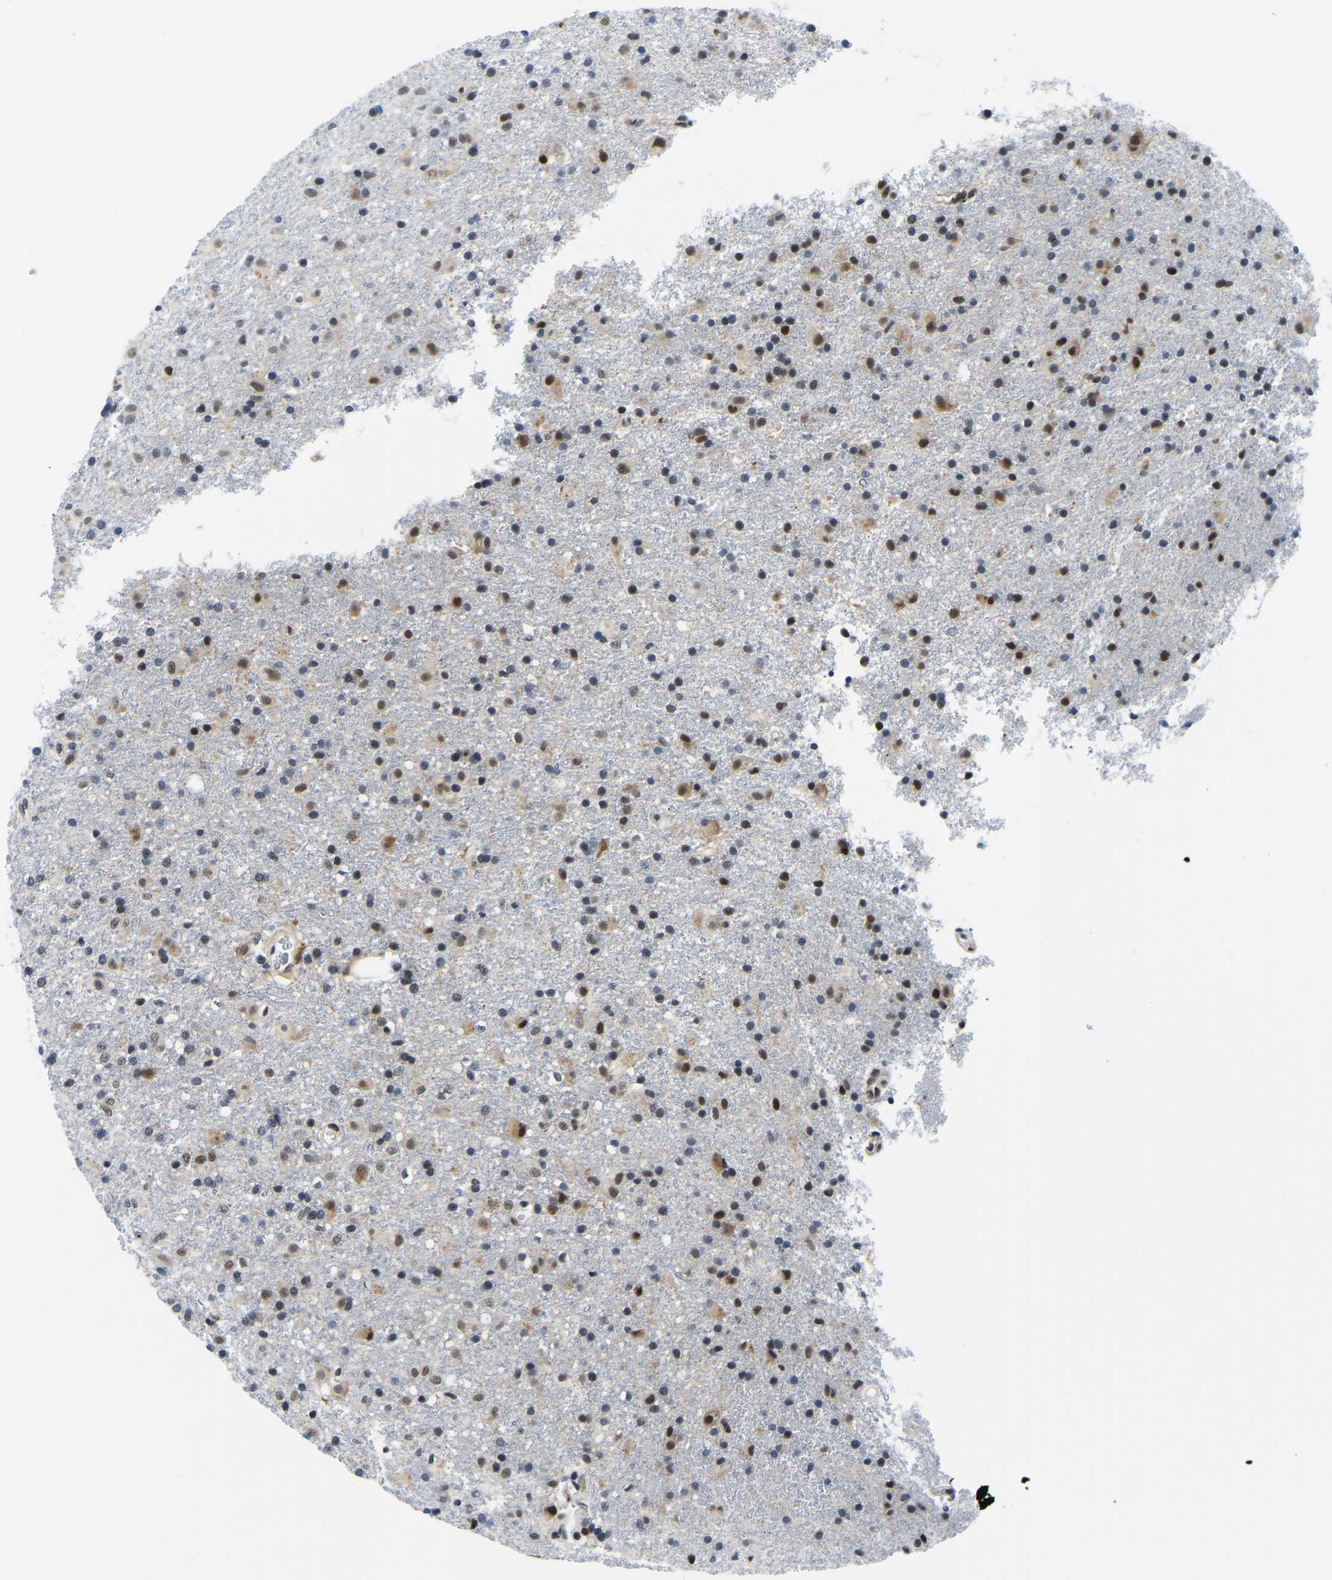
{"staining": {"intensity": "weak", "quantity": "25%-75%", "location": "cytoplasmic/membranous,nuclear"}, "tissue": "glioma", "cell_type": "Tumor cells", "image_type": "cancer", "snomed": [{"axis": "morphology", "description": "Glioma, malignant, Low grade"}, {"axis": "topography", "description": "Brain"}], "caption": "Glioma tissue demonstrates weak cytoplasmic/membranous and nuclear positivity in approximately 25%-75% of tumor cells", "gene": "POLDIP3", "patient": {"sex": "male", "age": 65}}